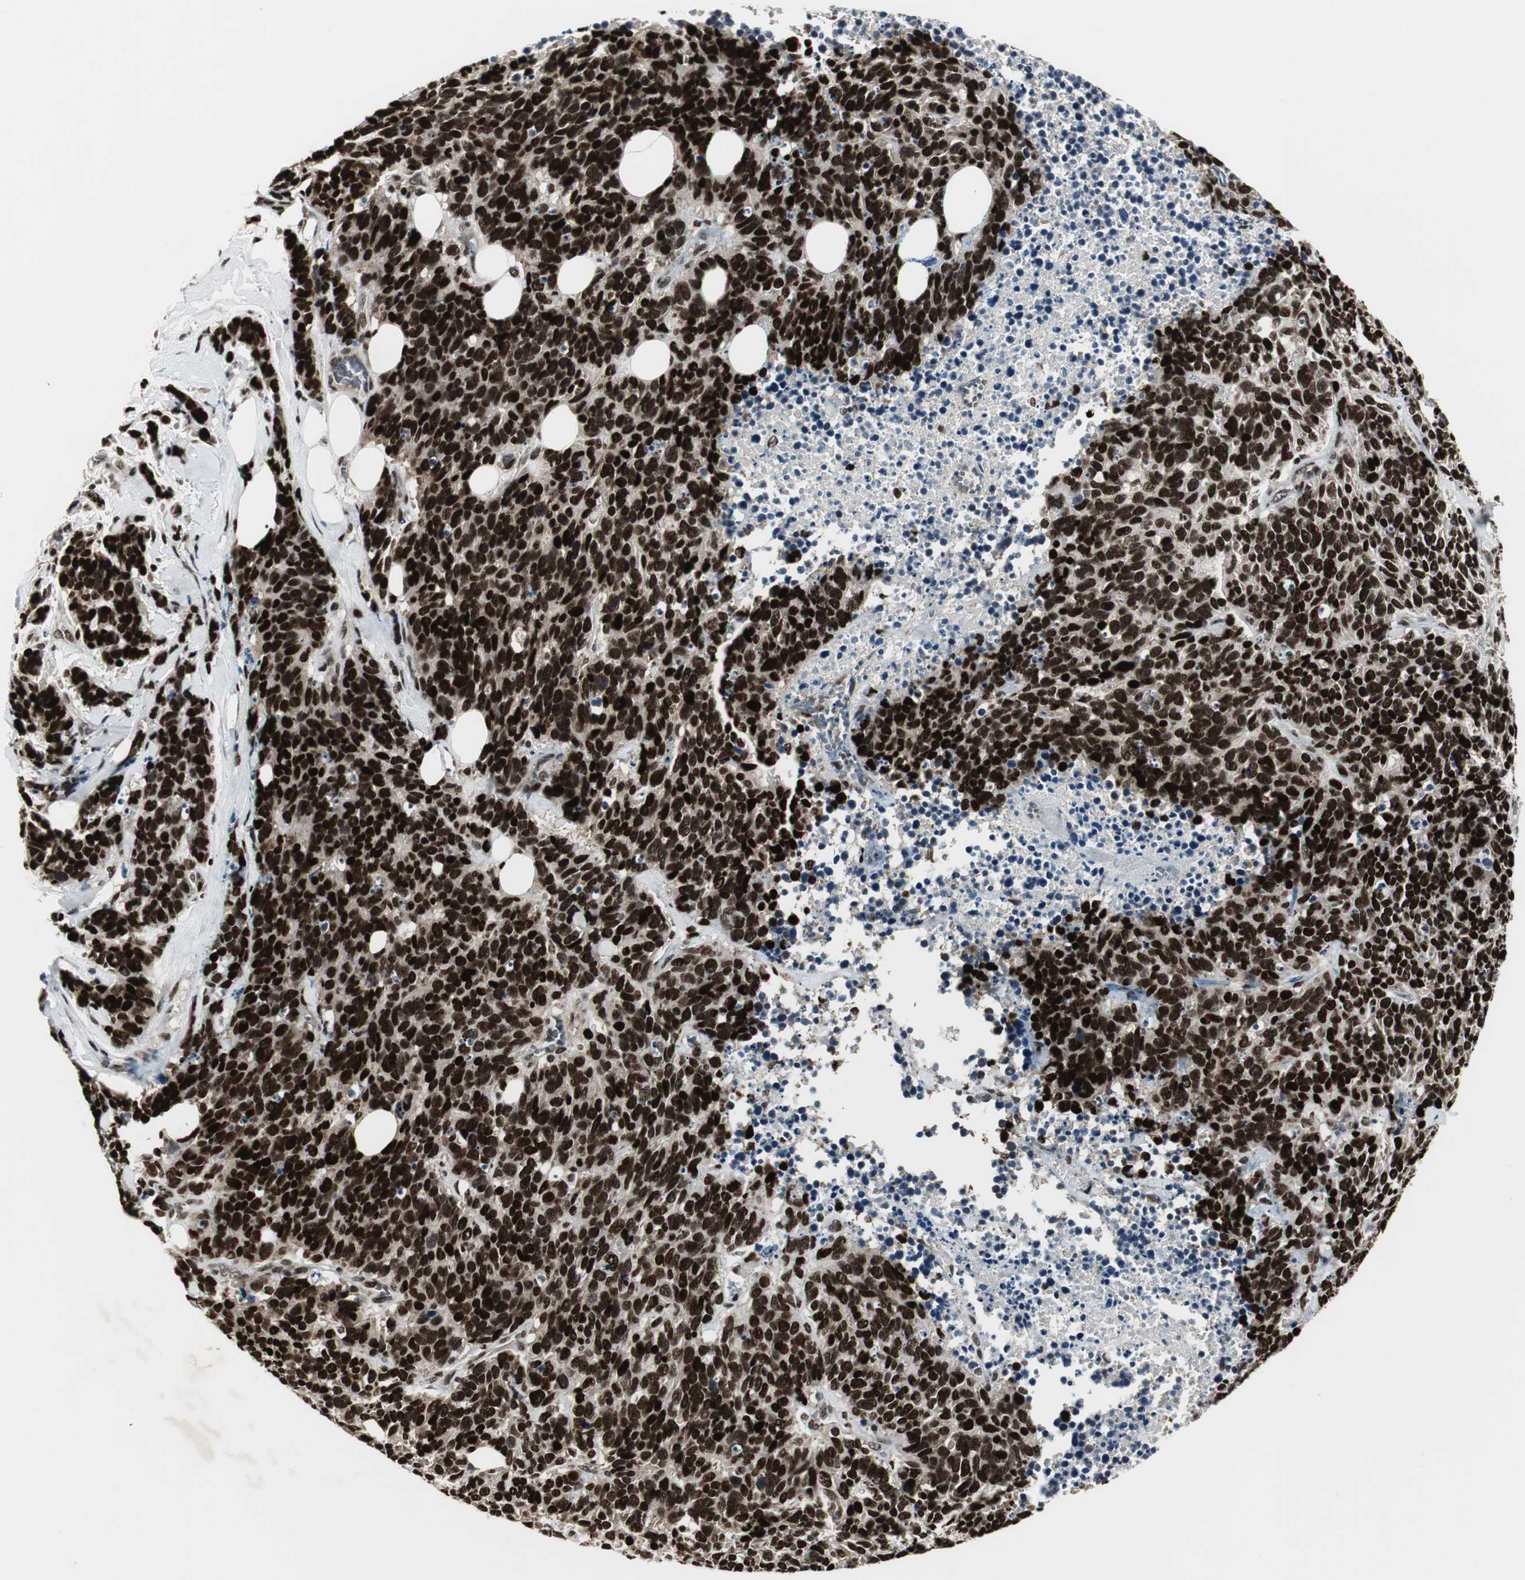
{"staining": {"intensity": "strong", "quantity": ">75%", "location": "nuclear"}, "tissue": "lung cancer", "cell_type": "Tumor cells", "image_type": "cancer", "snomed": [{"axis": "morphology", "description": "Neoplasm, malignant, NOS"}, {"axis": "topography", "description": "Lung"}], "caption": "Tumor cells show strong nuclear expression in approximately >75% of cells in lung cancer (malignant neoplasm). Ihc stains the protein in brown and the nuclei are stained blue.", "gene": "TAF5", "patient": {"sex": "female", "age": 58}}